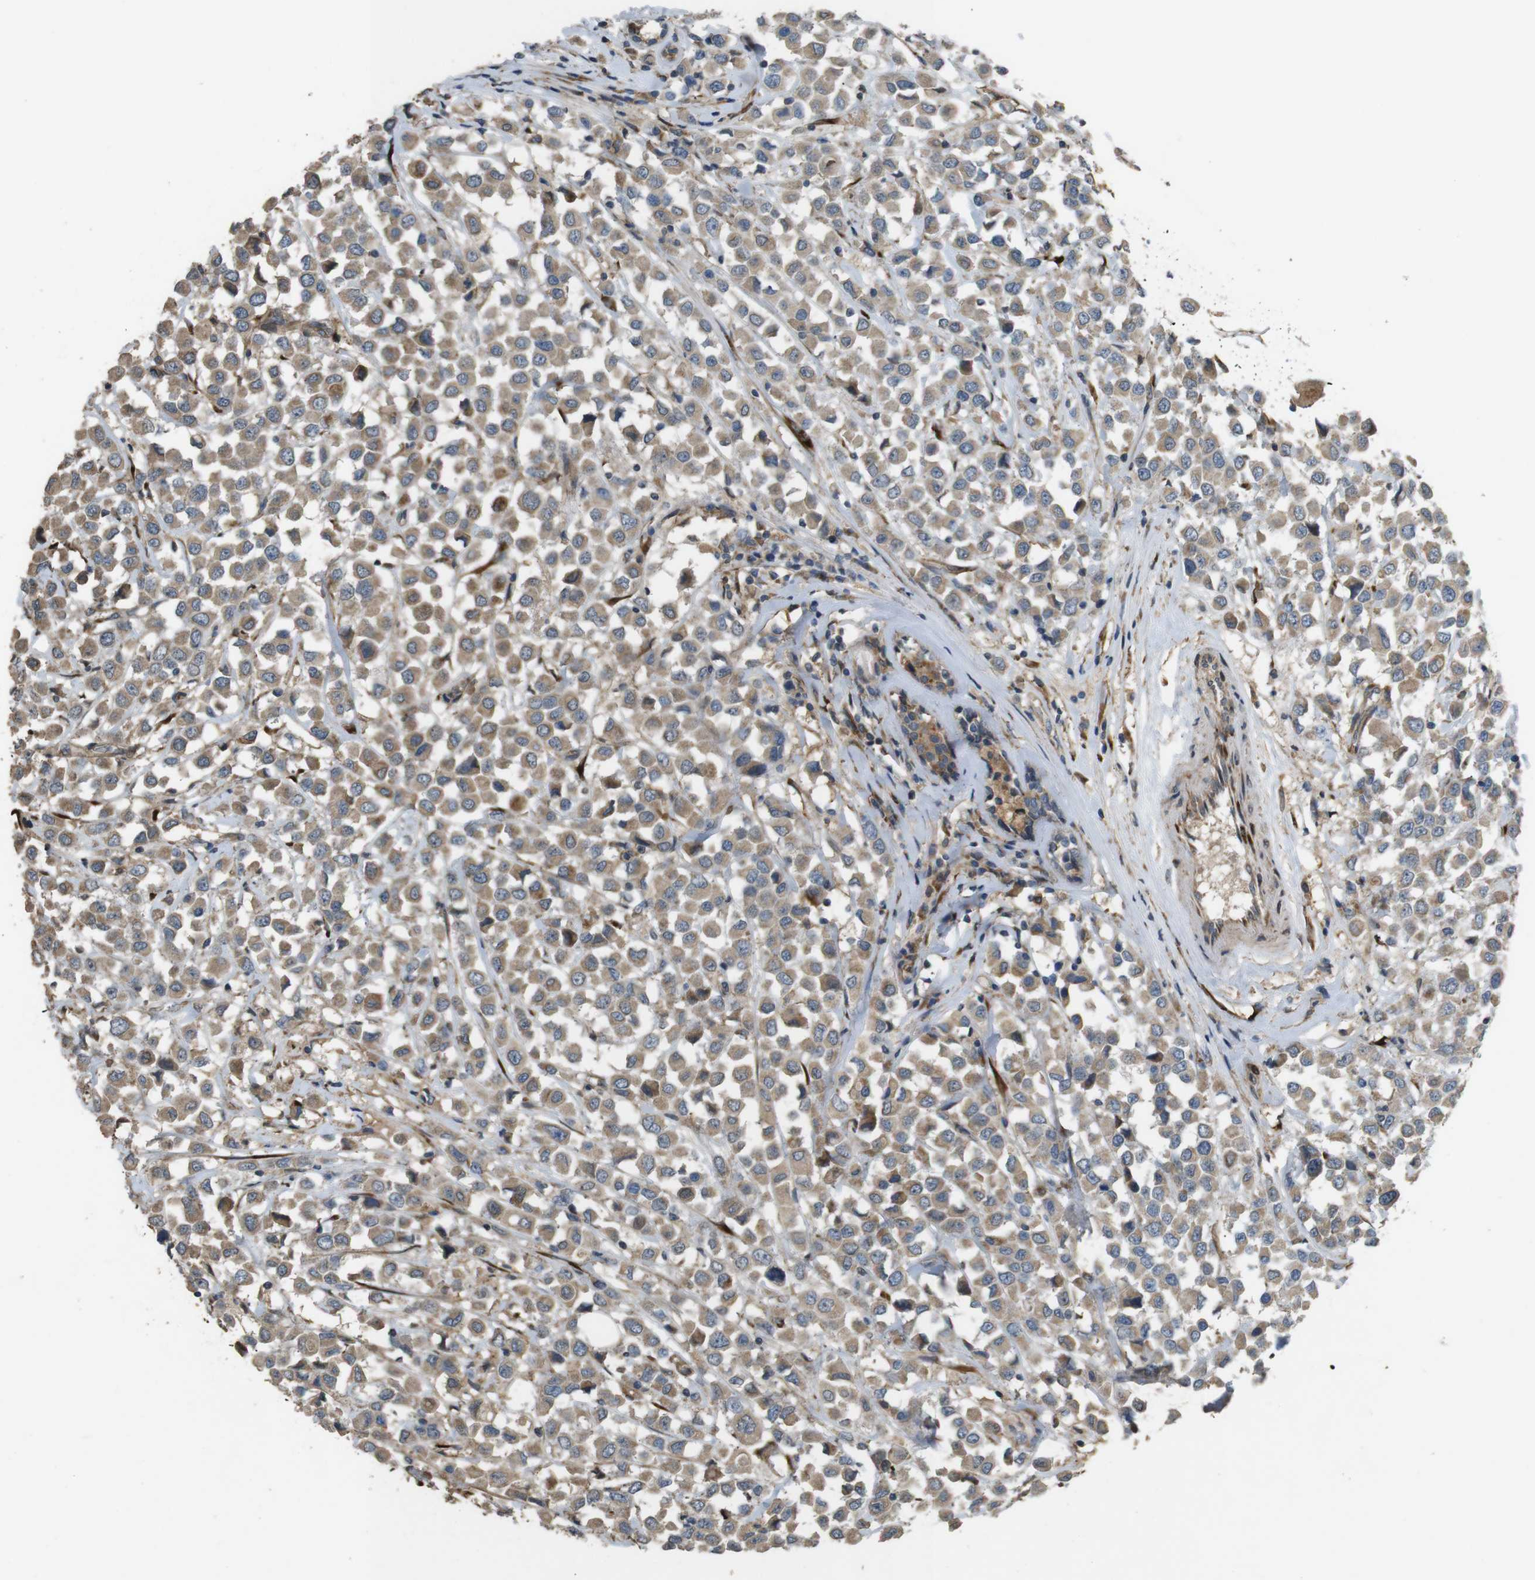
{"staining": {"intensity": "weak", "quantity": ">75%", "location": "cytoplasmic/membranous"}, "tissue": "breast cancer", "cell_type": "Tumor cells", "image_type": "cancer", "snomed": [{"axis": "morphology", "description": "Duct carcinoma"}, {"axis": "topography", "description": "Breast"}], "caption": "The immunohistochemical stain shows weak cytoplasmic/membranous expression in tumor cells of breast cancer tissue.", "gene": "ARHGAP24", "patient": {"sex": "female", "age": 61}}